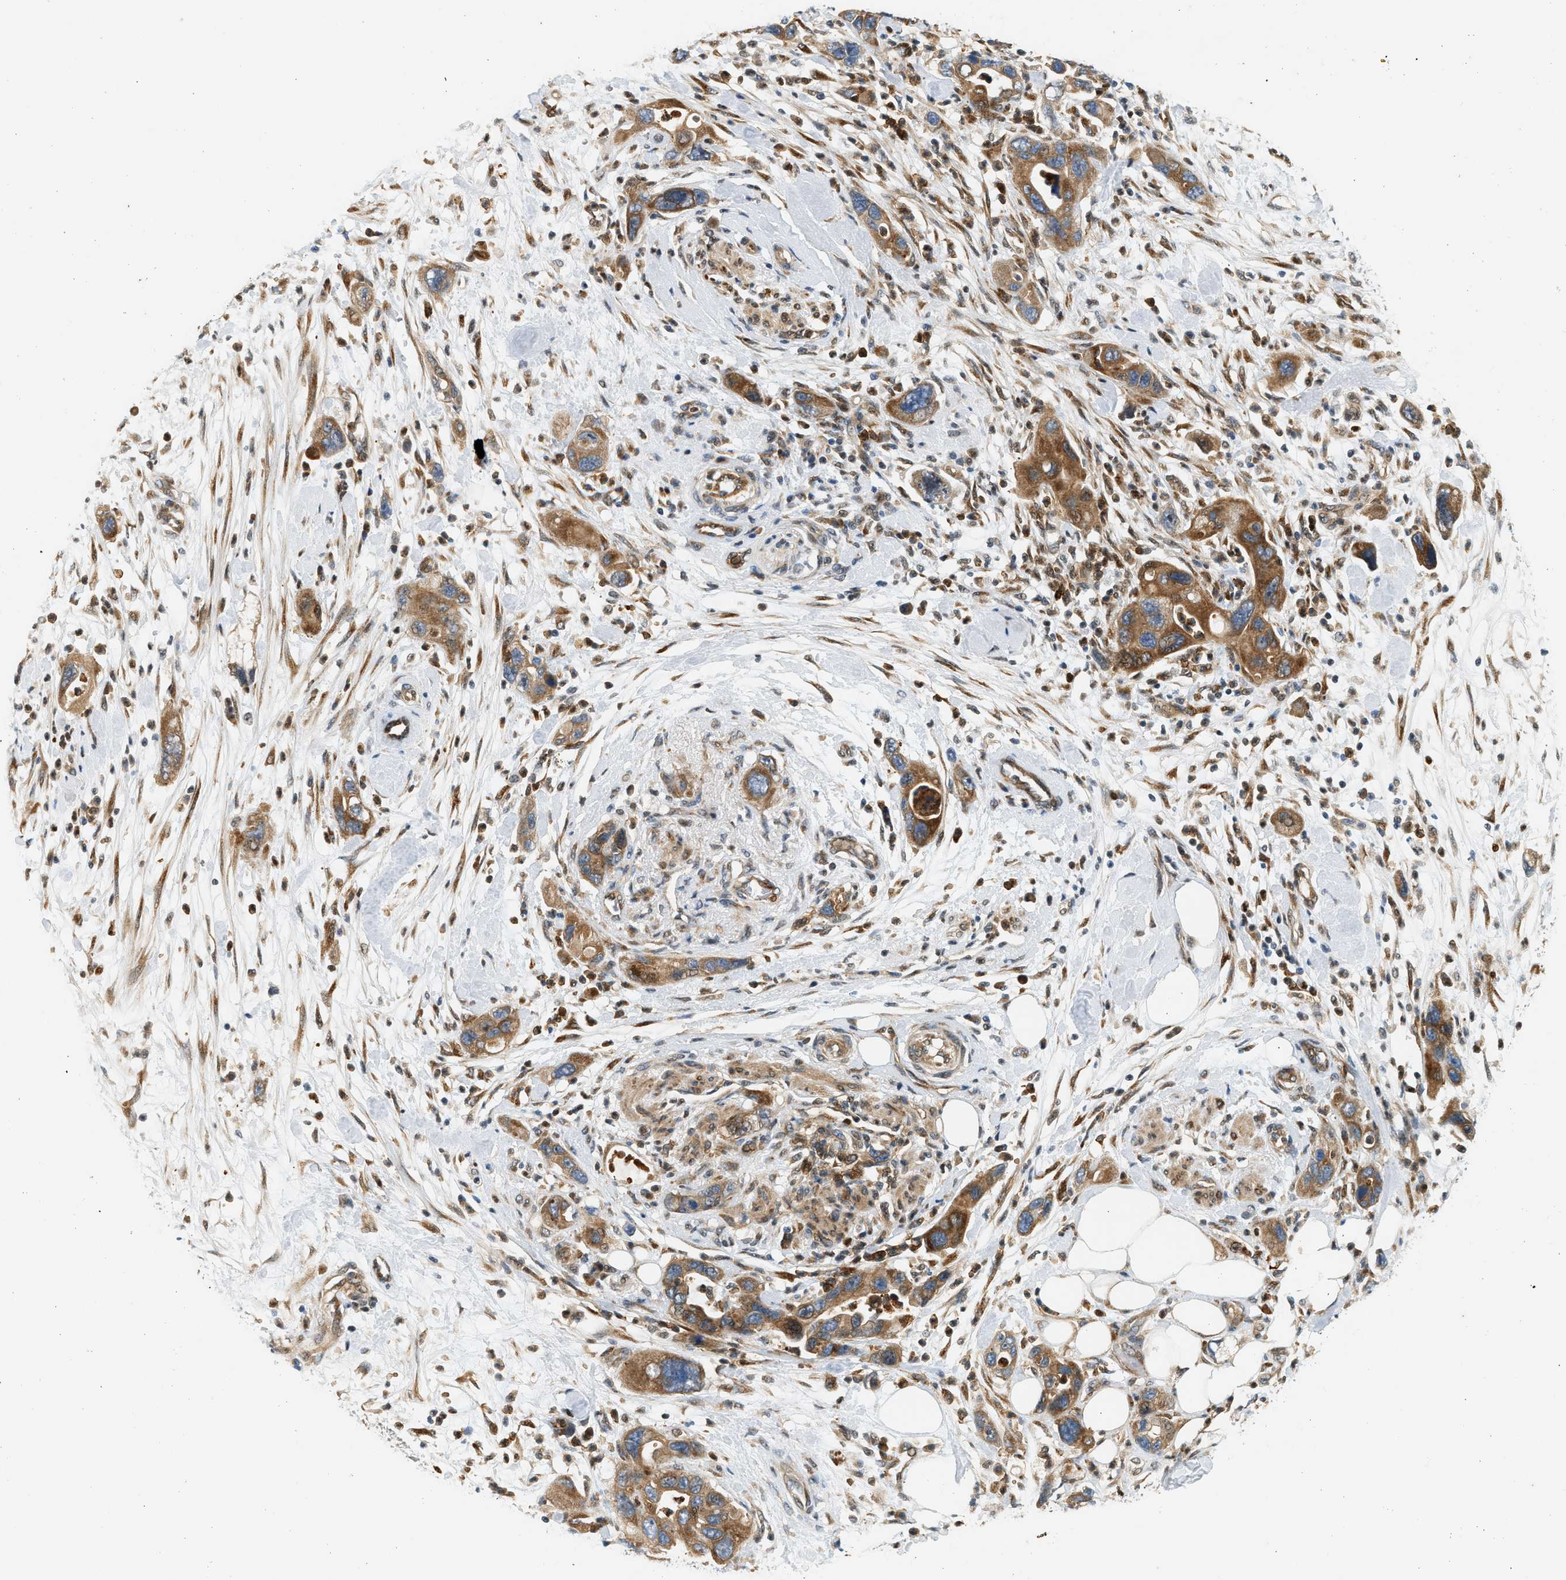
{"staining": {"intensity": "moderate", "quantity": ">75%", "location": "cytoplasmic/membranous"}, "tissue": "pancreatic cancer", "cell_type": "Tumor cells", "image_type": "cancer", "snomed": [{"axis": "morphology", "description": "Normal tissue, NOS"}, {"axis": "morphology", "description": "Adenocarcinoma, NOS"}, {"axis": "topography", "description": "Pancreas"}], "caption": "Brown immunohistochemical staining in pancreatic cancer demonstrates moderate cytoplasmic/membranous staining in about >75% of tumor cells.", "gene": "NRSN2", "patient": {"sex": "female", "age": 71}}